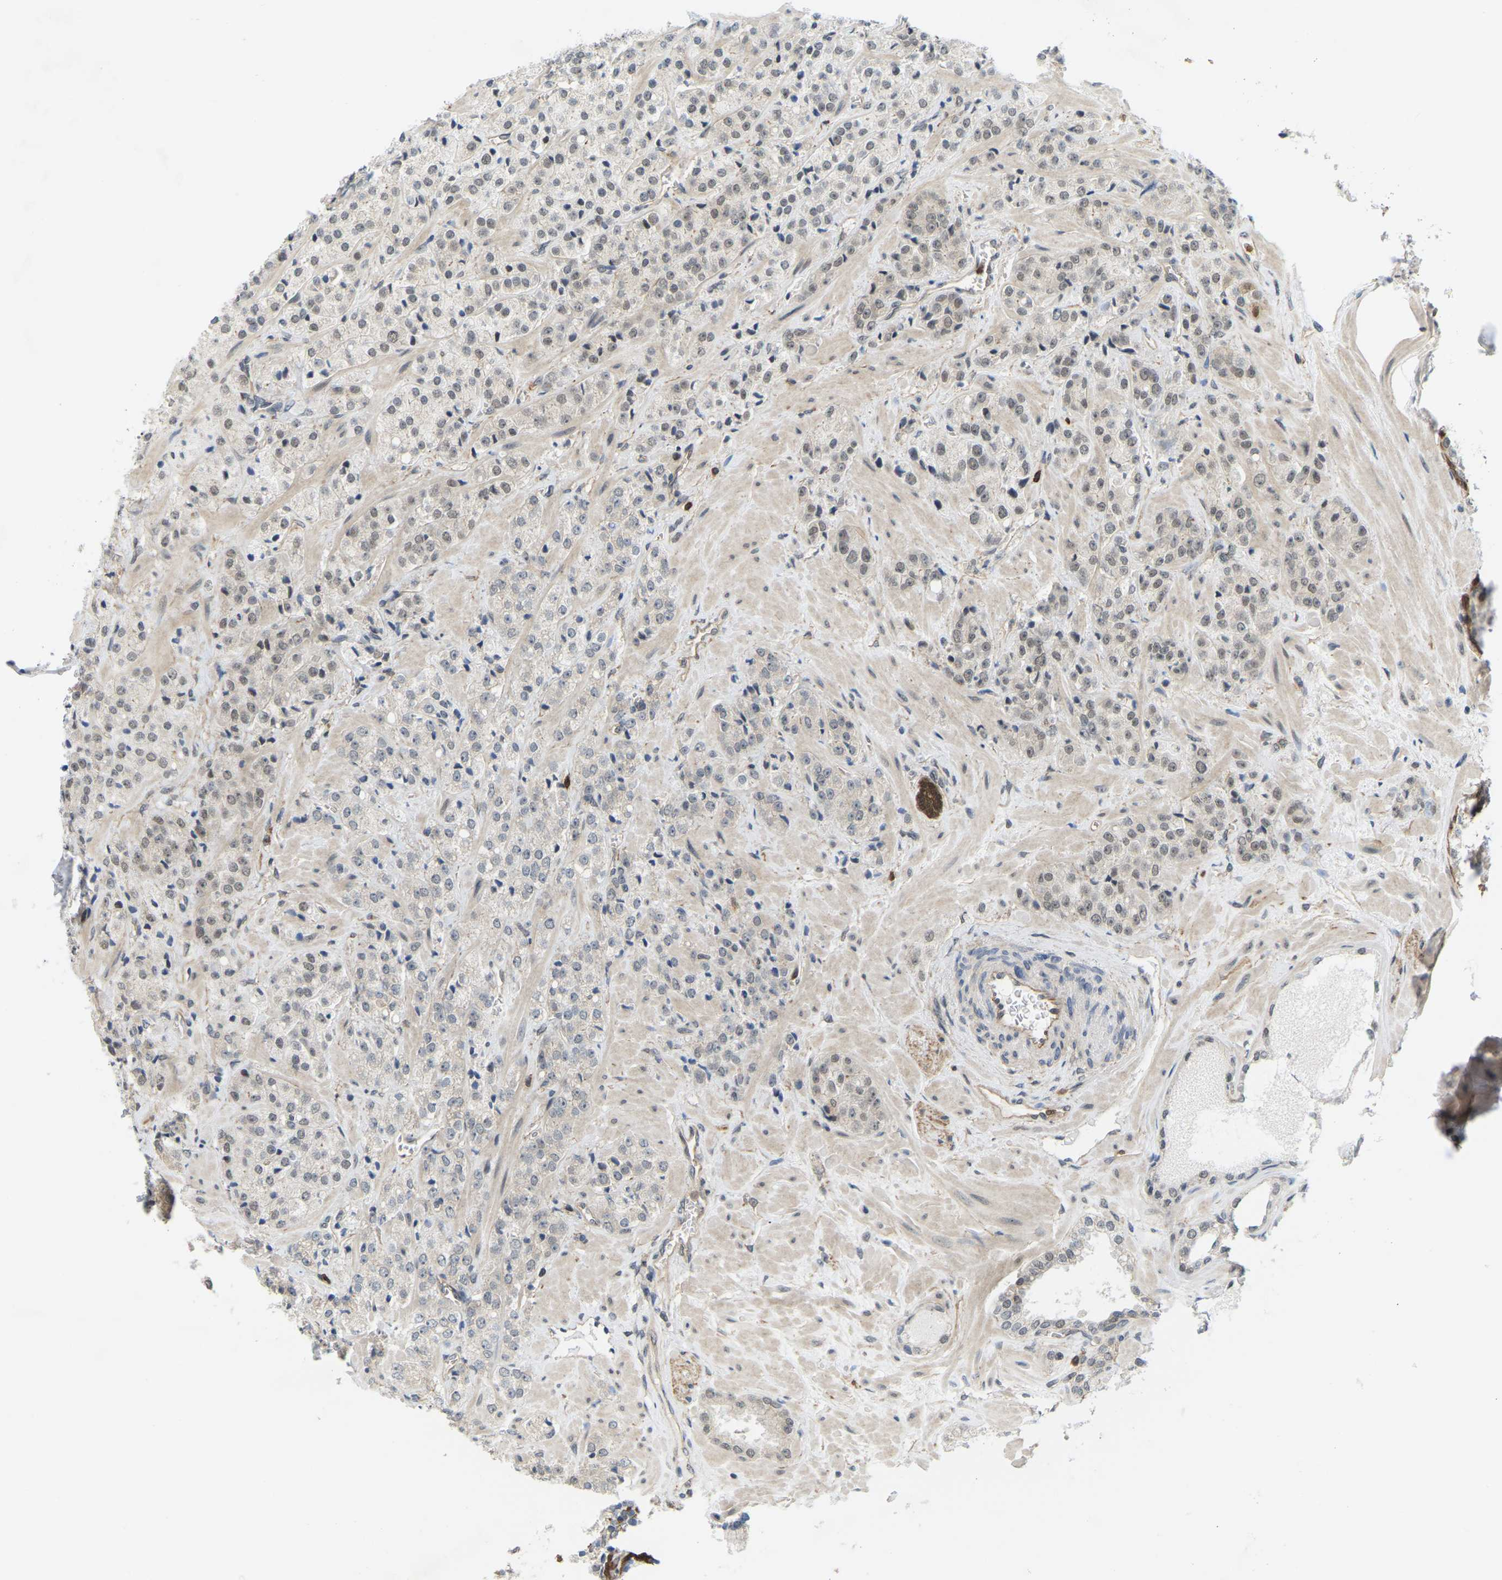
{"staining": {"intensity": "weak", "quantity": "25%-75%", "location": "nuclear"}, "tissue": "prostate cancer", "cell_type": "Tumor cells", "image_type": "cancer", "snomed": [{"axis": "morphology", "description": "Adenocarcinoma, High grade"}, {"axis": "topography", "description": "Prostate"}], "caption": "Protein expression analysis of prostate cancer demonstrates weak nuclear expression in approximately 25%-75% of tumor cells. Nuclei are stained in blue.", "gene": "SERPINB5", "patient": {"sex": "male", "age": 64}}